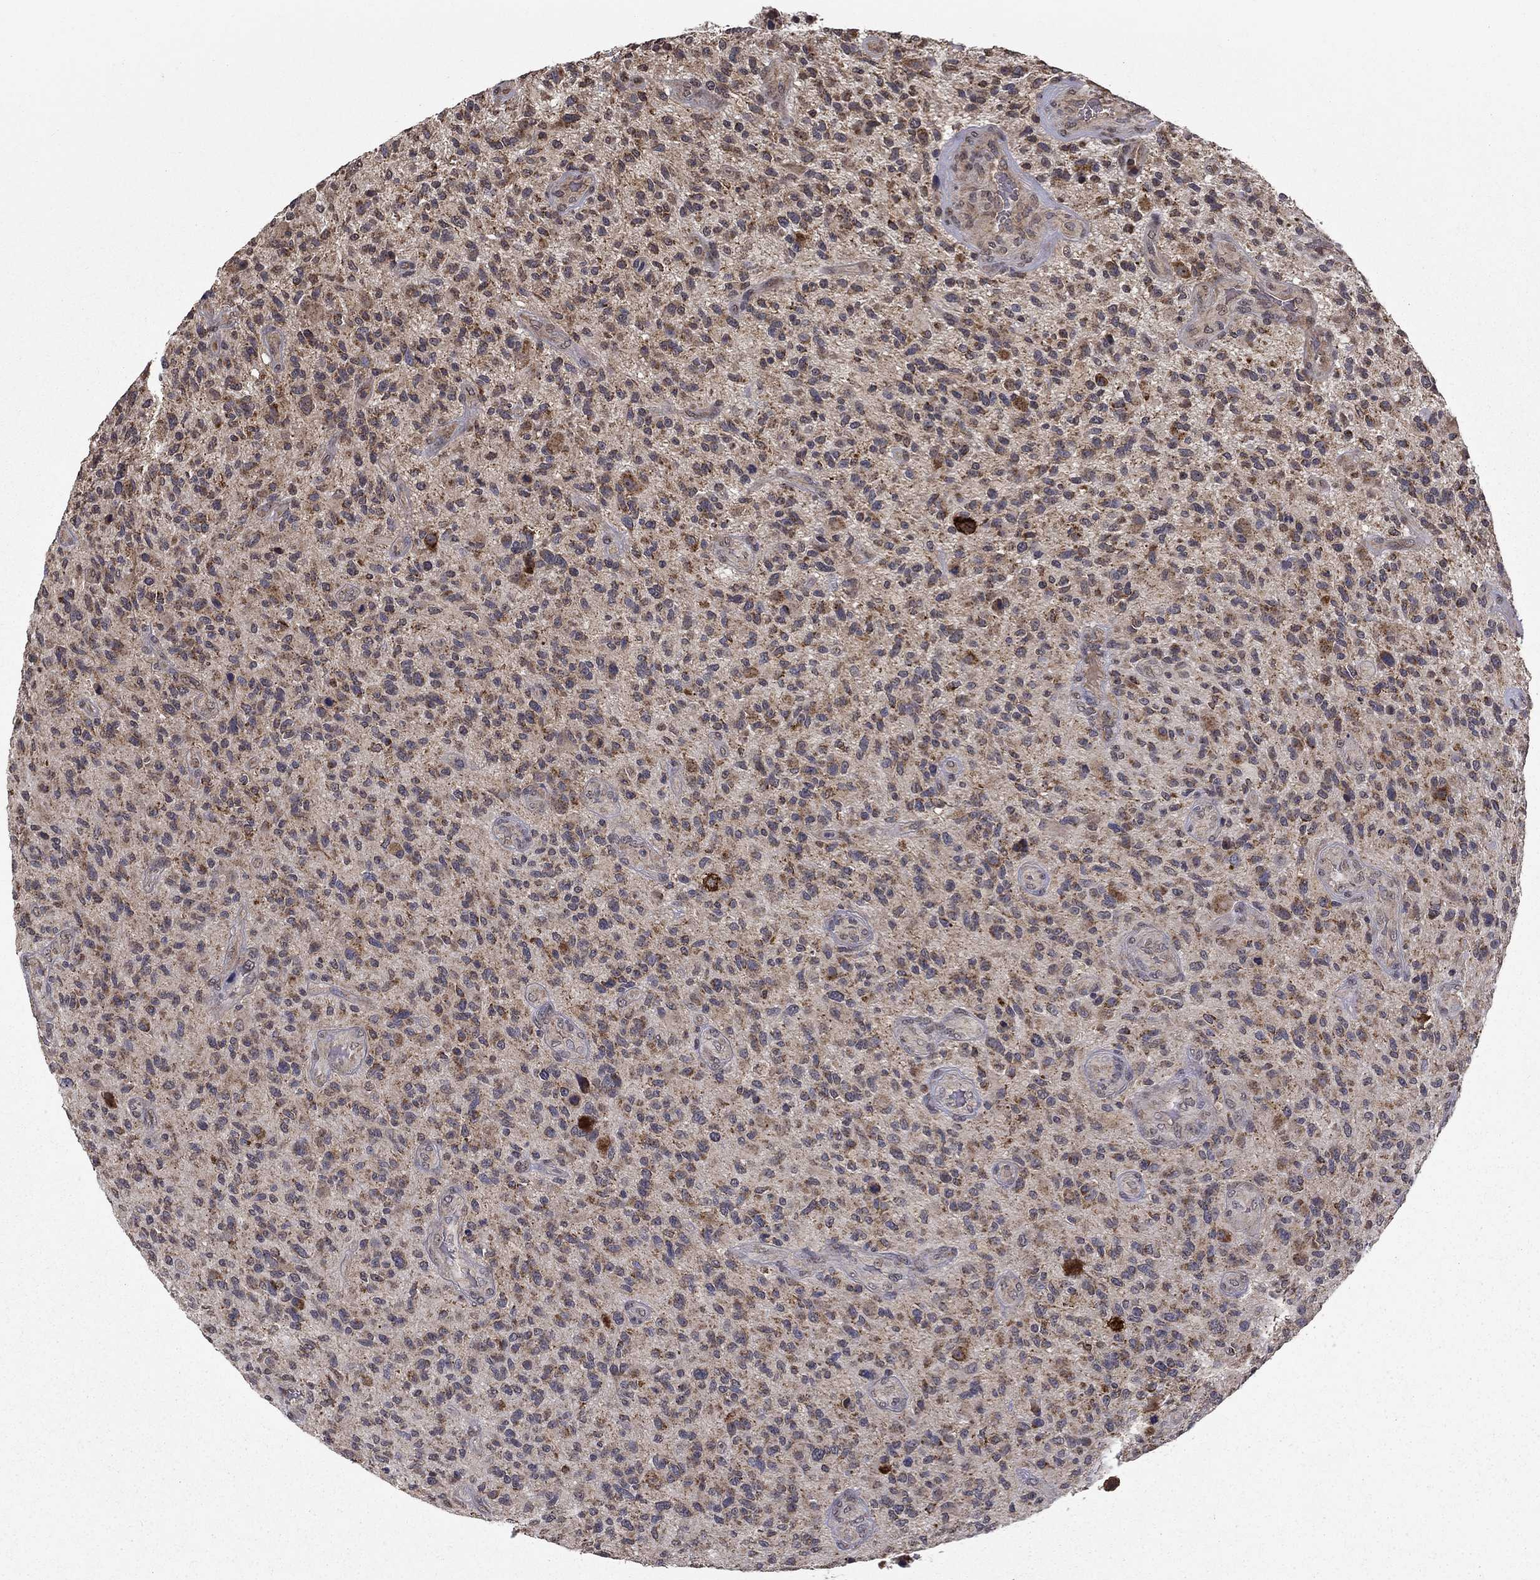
{"staining": {"intensity": "moderate", "quantity": "25%-75%", "location": "cytoplasmic/membranous"}, "tissue": "glioma", "cell_type": "Tumor cells", "image_type": "cancer", "snomed": [{"axis": "morphology", "description": "Glioma, malignant, High grade"}, {"axis": "topography", "description": "Brain"}], "caption": "Immunohistochemistry image of glioma stained for a protein (brown), which demonstrates medium levels of moderate cytoplasmic/membranous expression in about 25%-75% of tumor cells.", "gene": "SLC2A13", "patient": {"sex": "male", "age": 47}}